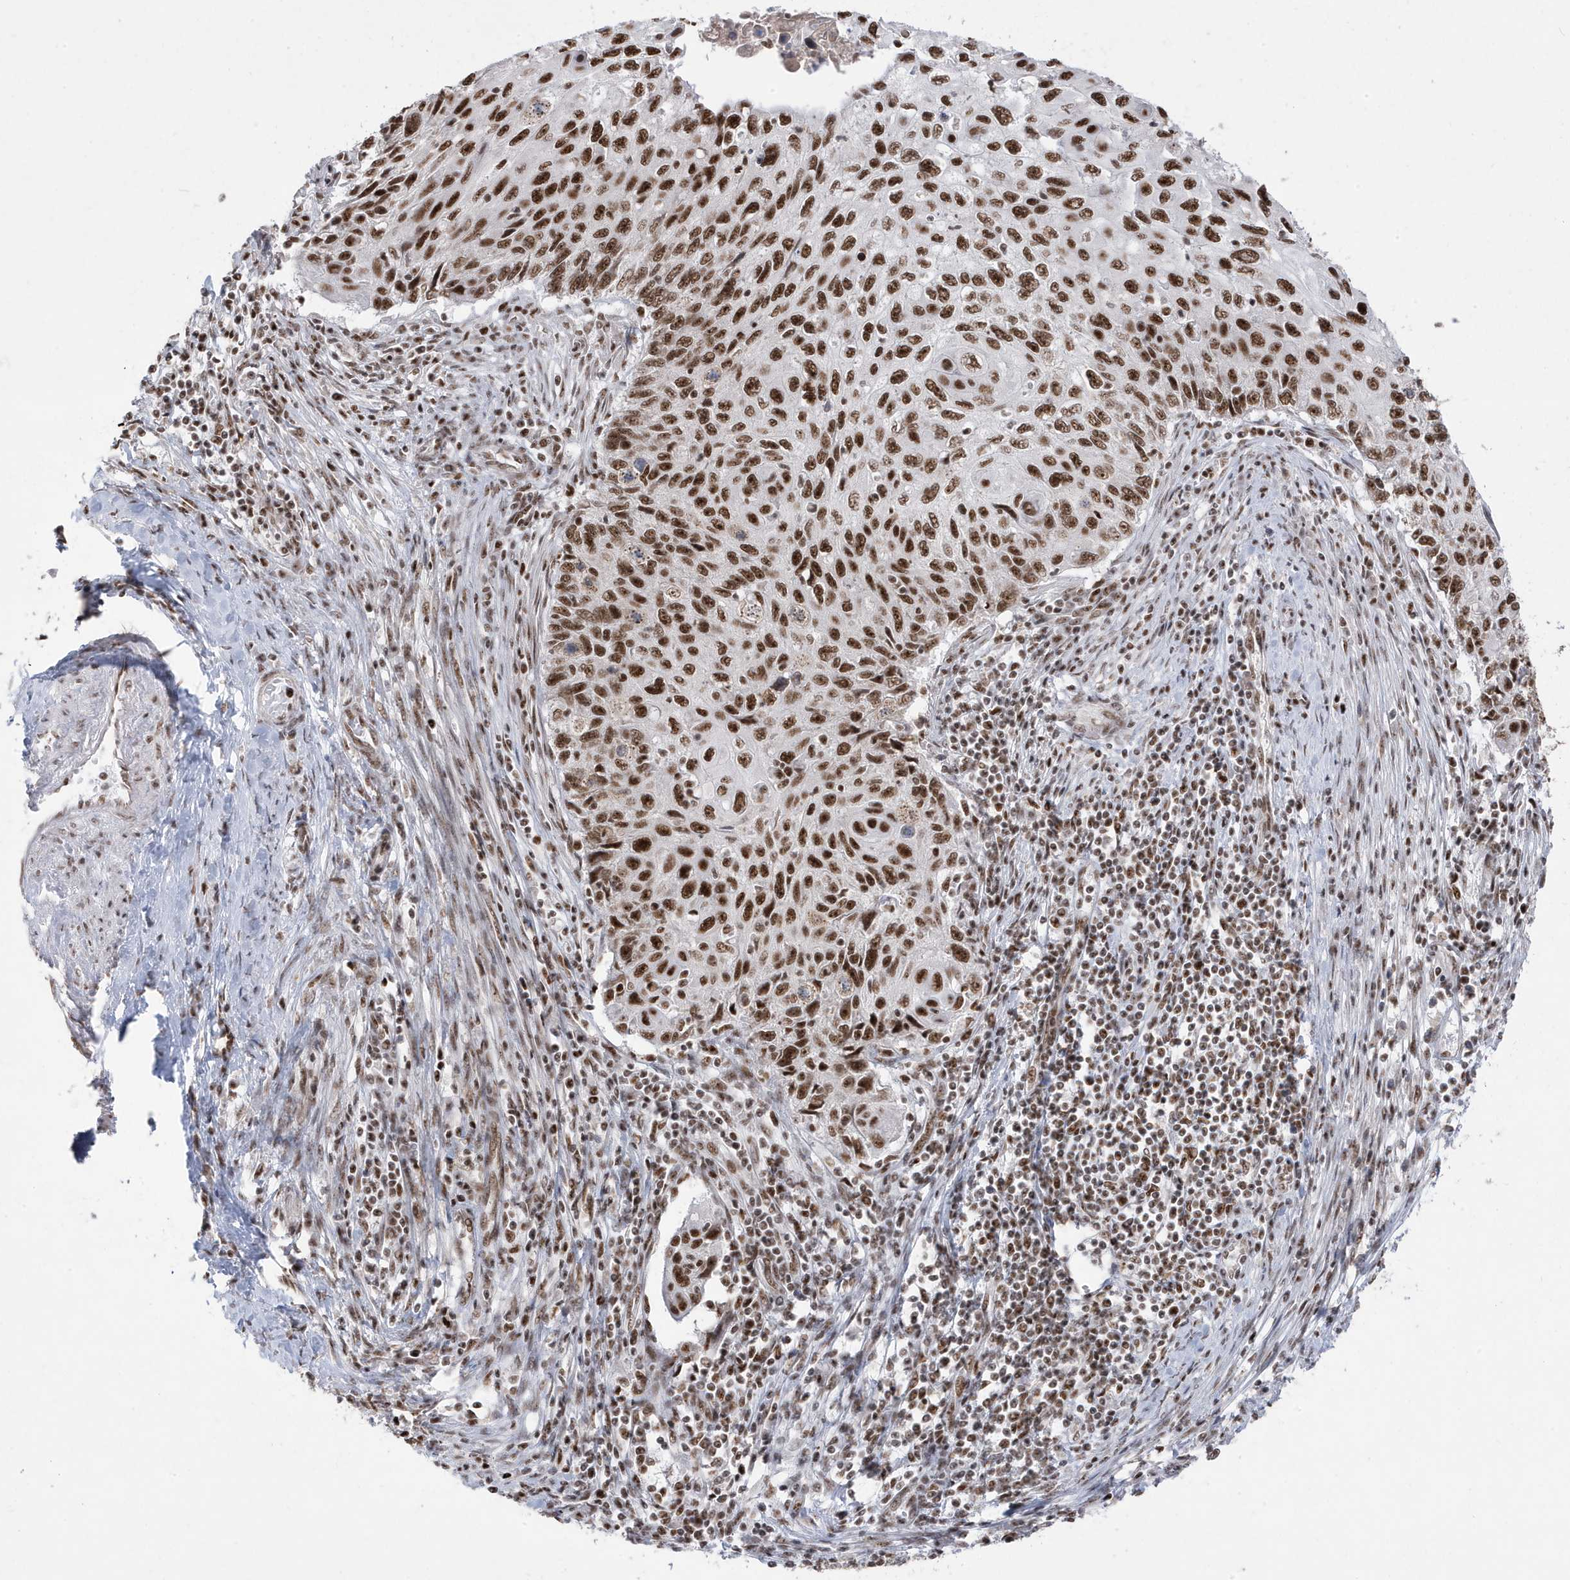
{"staining": {"intensity": "strong", "quantity": ">75%", "location": "nuclear"}, "tissue": "cervical cancer", "cell_type": "Tumor cells", "image_type": "cancer", "snomed": [{"axis": "morphology", "description": "Squamous cell carcinoma, NOS"}, {"axis": "topography", "description": "Cervix"}], "caption": "Tumor cells reveal high levels of strong nuclear staining in approximately >75% of cells in human cervical squamous cell carcinoma.", "gene": "MTREX", "patient": {"sex": "female", "age": 70}}